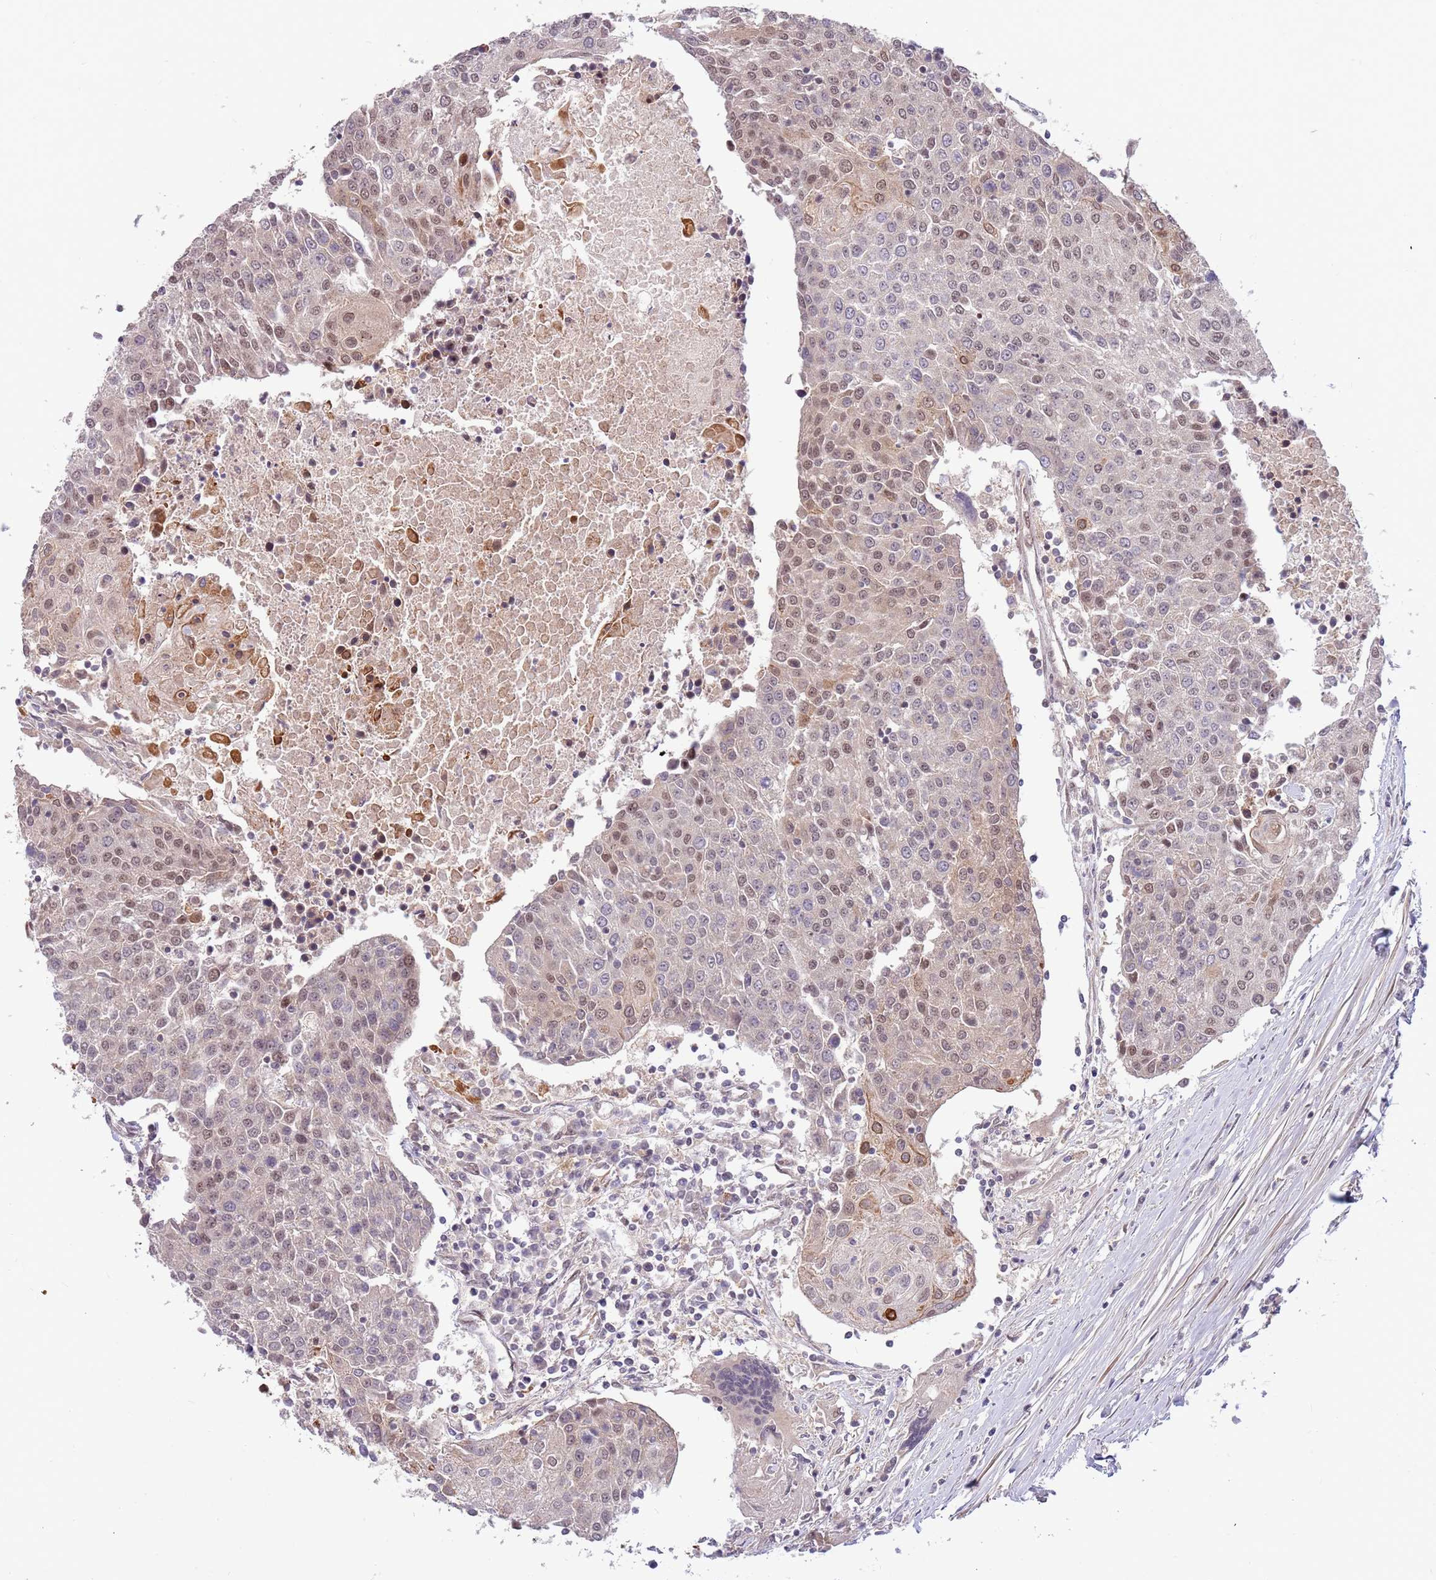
{"staining": {"intensity": "weak", "quantity": "25%-75%", "location": "nuclear"}, "tissue": "urothelial cancer", "cell_type": "Tumor cells", "image_type": "cancer", "snomed": [{"axis": "morphology", "description": "Urothelial carcinoma, High grade"}, {"axis": "topography", "description": "Urinary bladder"}], "caption": "IHC histopathology image of human urothelial carcinoma (high-grade) stained for a protein (brown), which exhibits low levels of weak nuclear staining in about 25%-75% of tumor cells.", "gene": "HAUS3", "patient": {"sex": "female", "age": 85}}